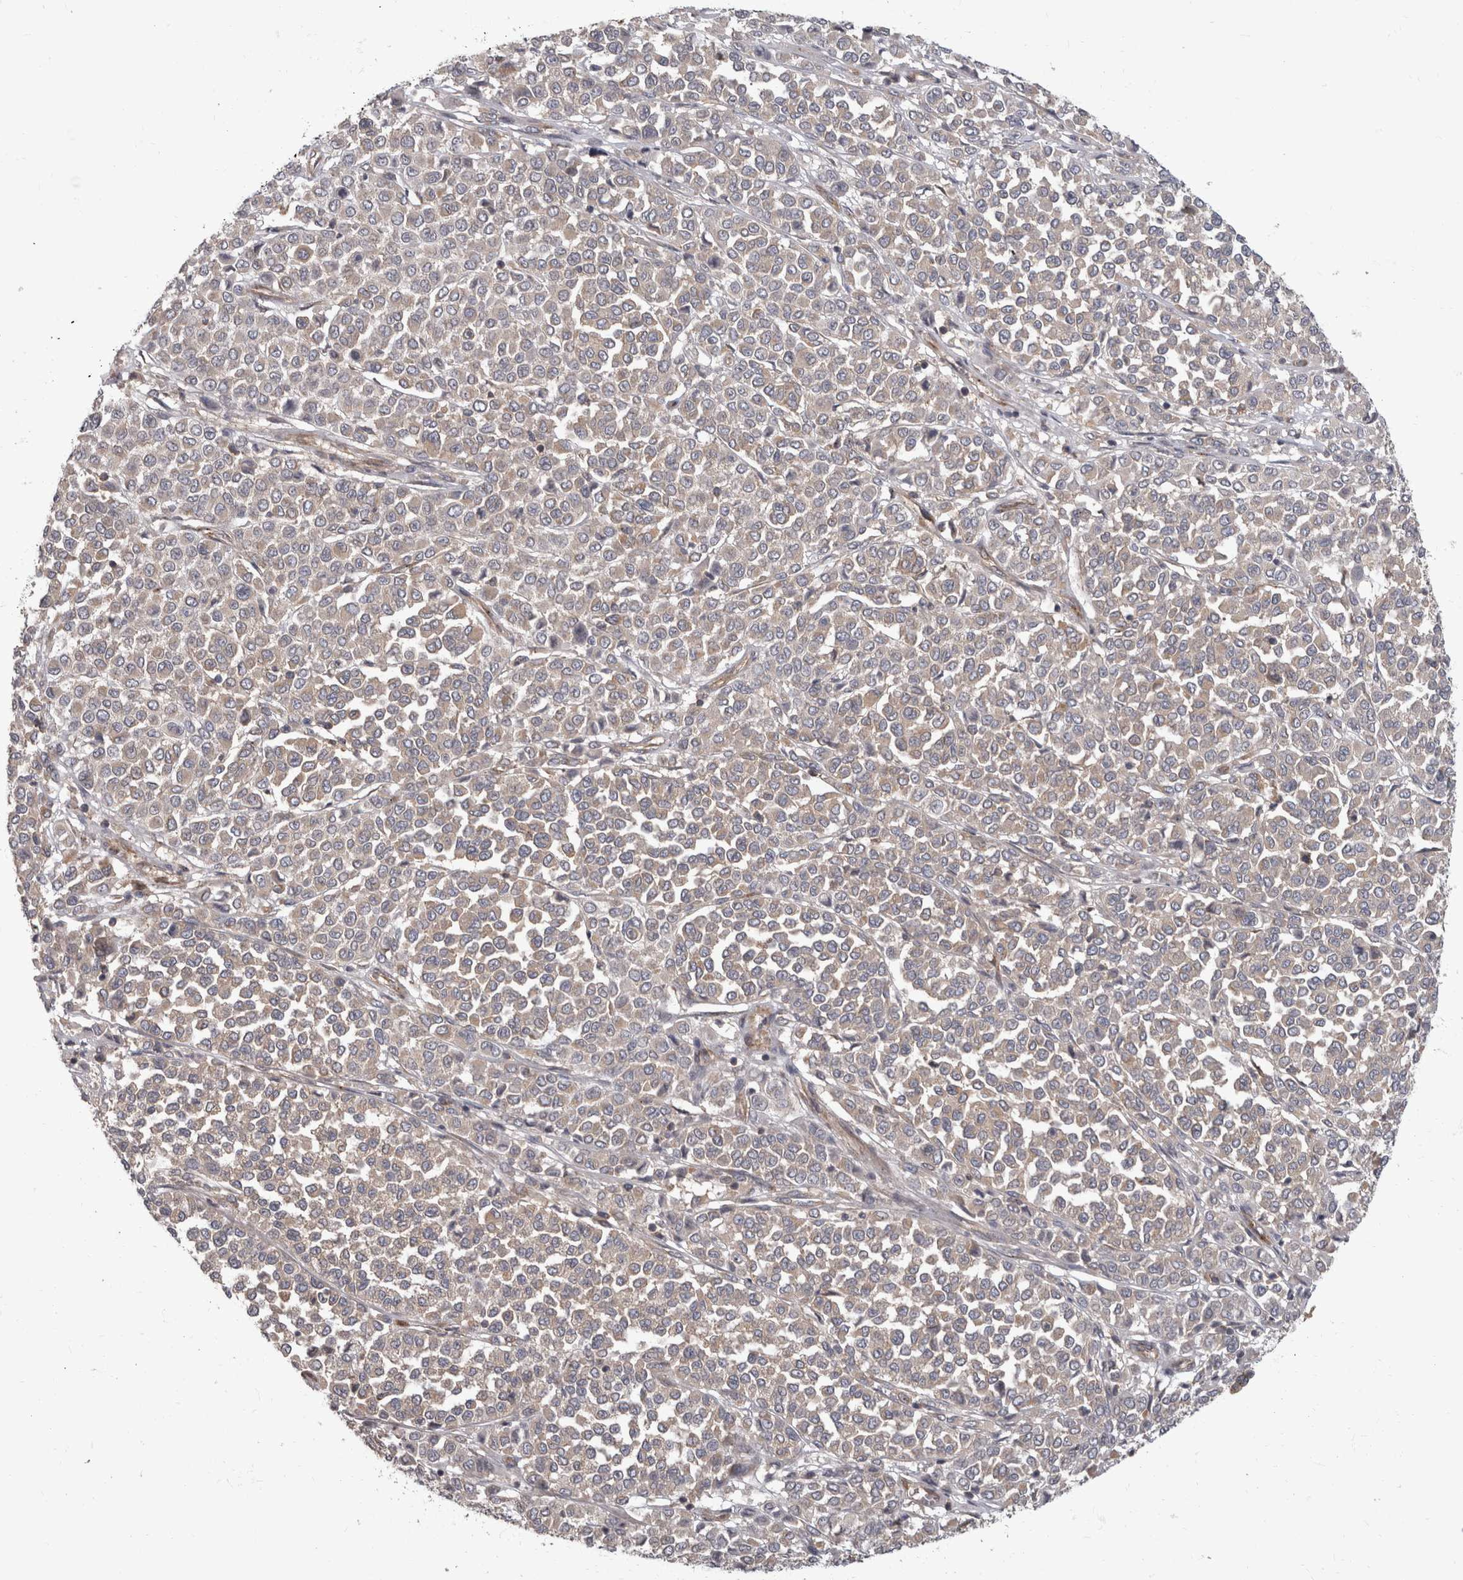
{"staining": {"intensity": "weak", "quantity": "<25%", "location": "cytoplasmic/membranous"}, "tissue": "melanoma", "cell_type": "Tumor cells", "image_type": "cancer", "snomed": [{"axis": "morphology", "description": "Malignant melanoma, Metastatic site"}, {"axis": "topography", "description": "Pancreas"}], "caption": "This is a histopathology image of immunohistochemistry staining of melanoma, which shows no expression in tumor cells.", "gene": "HOOK3", "patient": {"sex": "female", "age": 30}}